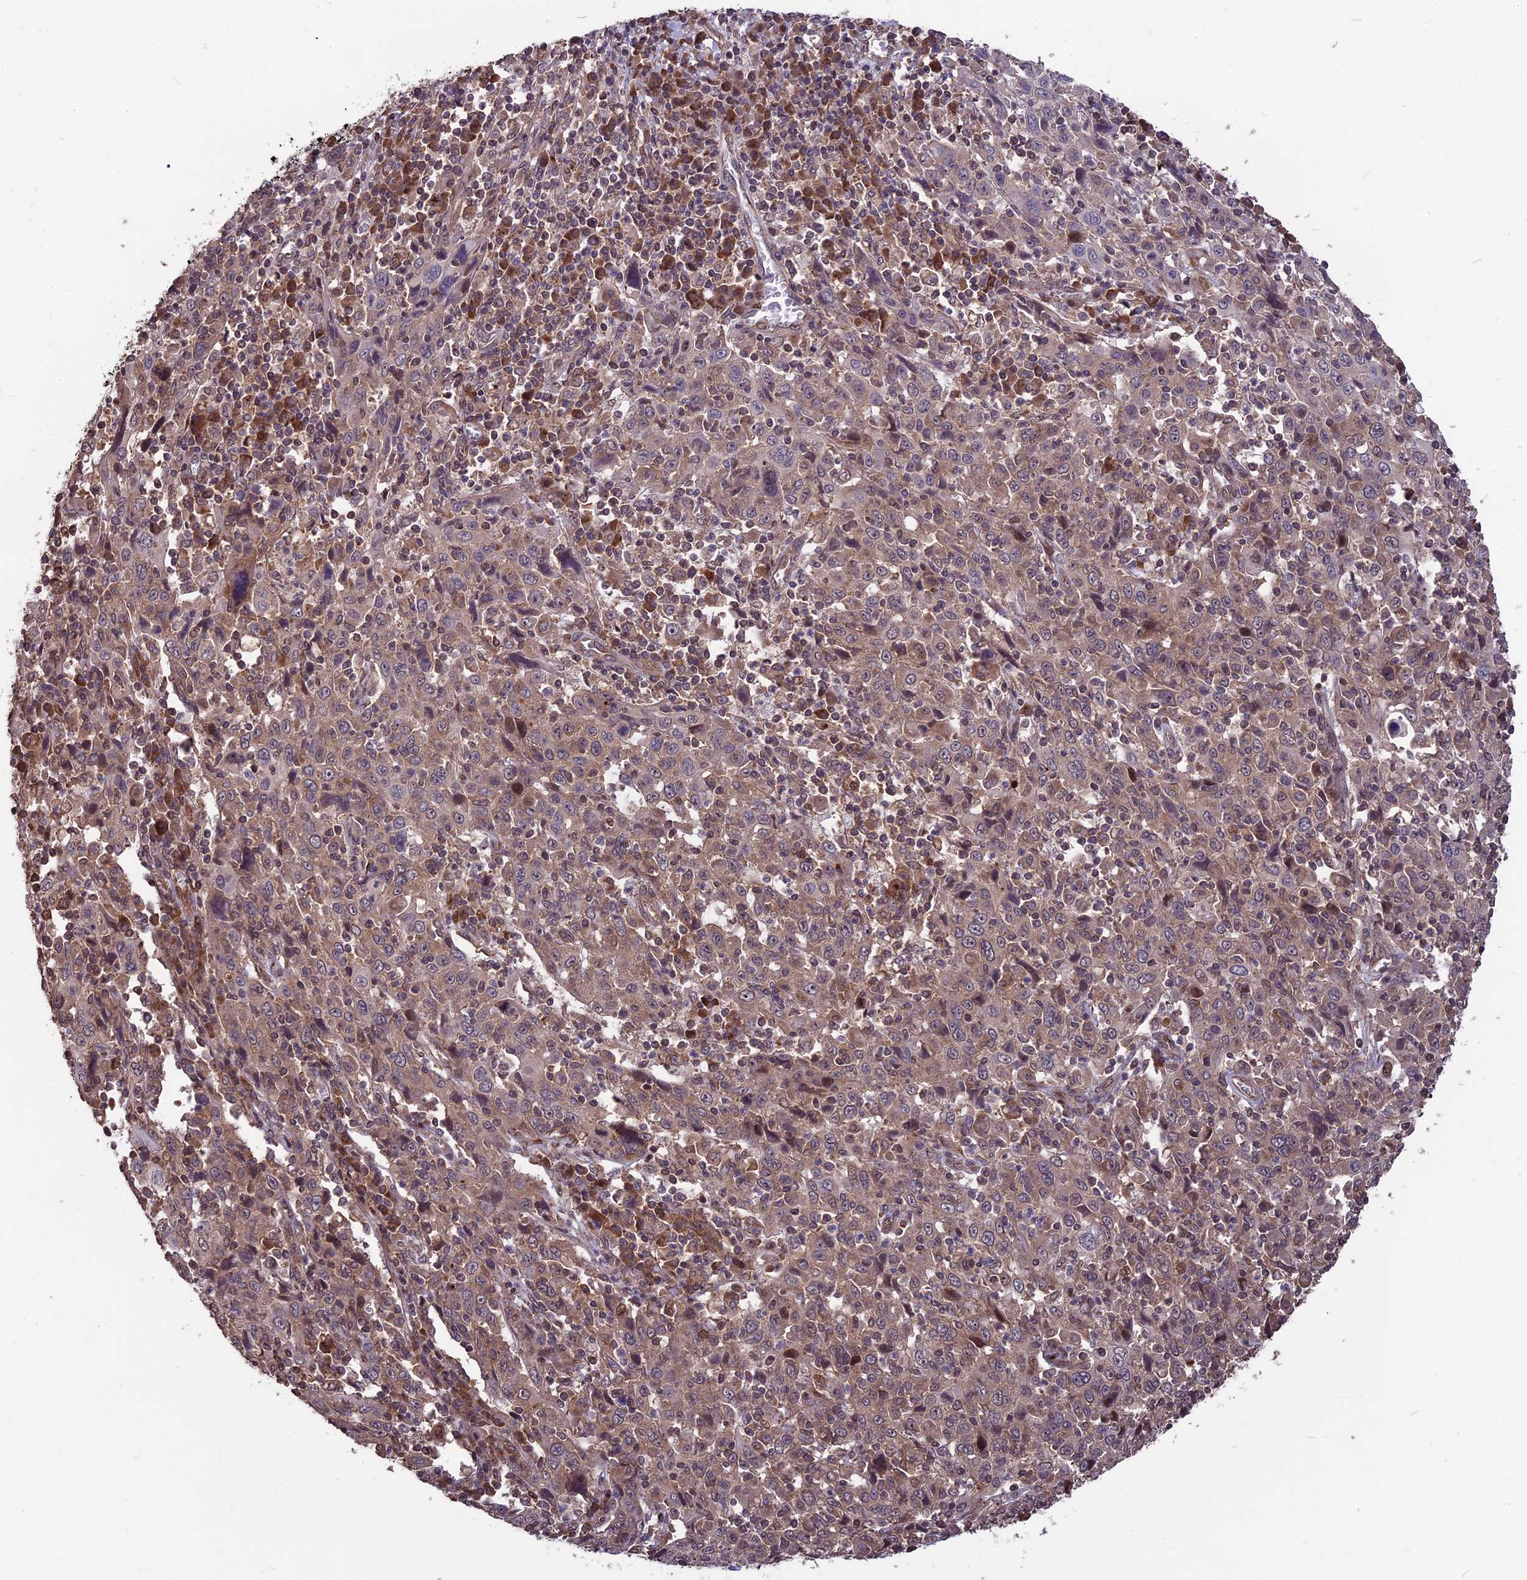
{"staining": {"intensity": "weak", "quantity": "25%-75%", "location": "cytoplasmic/membranous"}, "tissue": "cervical cancer", "cell_type": "Tumor cells", "image_type": "cancer", "snomed": [{"axis": "morphology", "description": "Squamous cell carcinoma, NOS"}, {"axis": "topography", "description": "Cervix"}], "caption": "A high-resolution histopathology image shows immunohistochemistry (IHC) staining of squamous cell carcinoma (cervical), which shows weak cytoplasmic/membranous staining in approximately 25%-75% of tumor cells.", "gene": "ZNF598", "patient": {"sex": "female", "age": 46}}